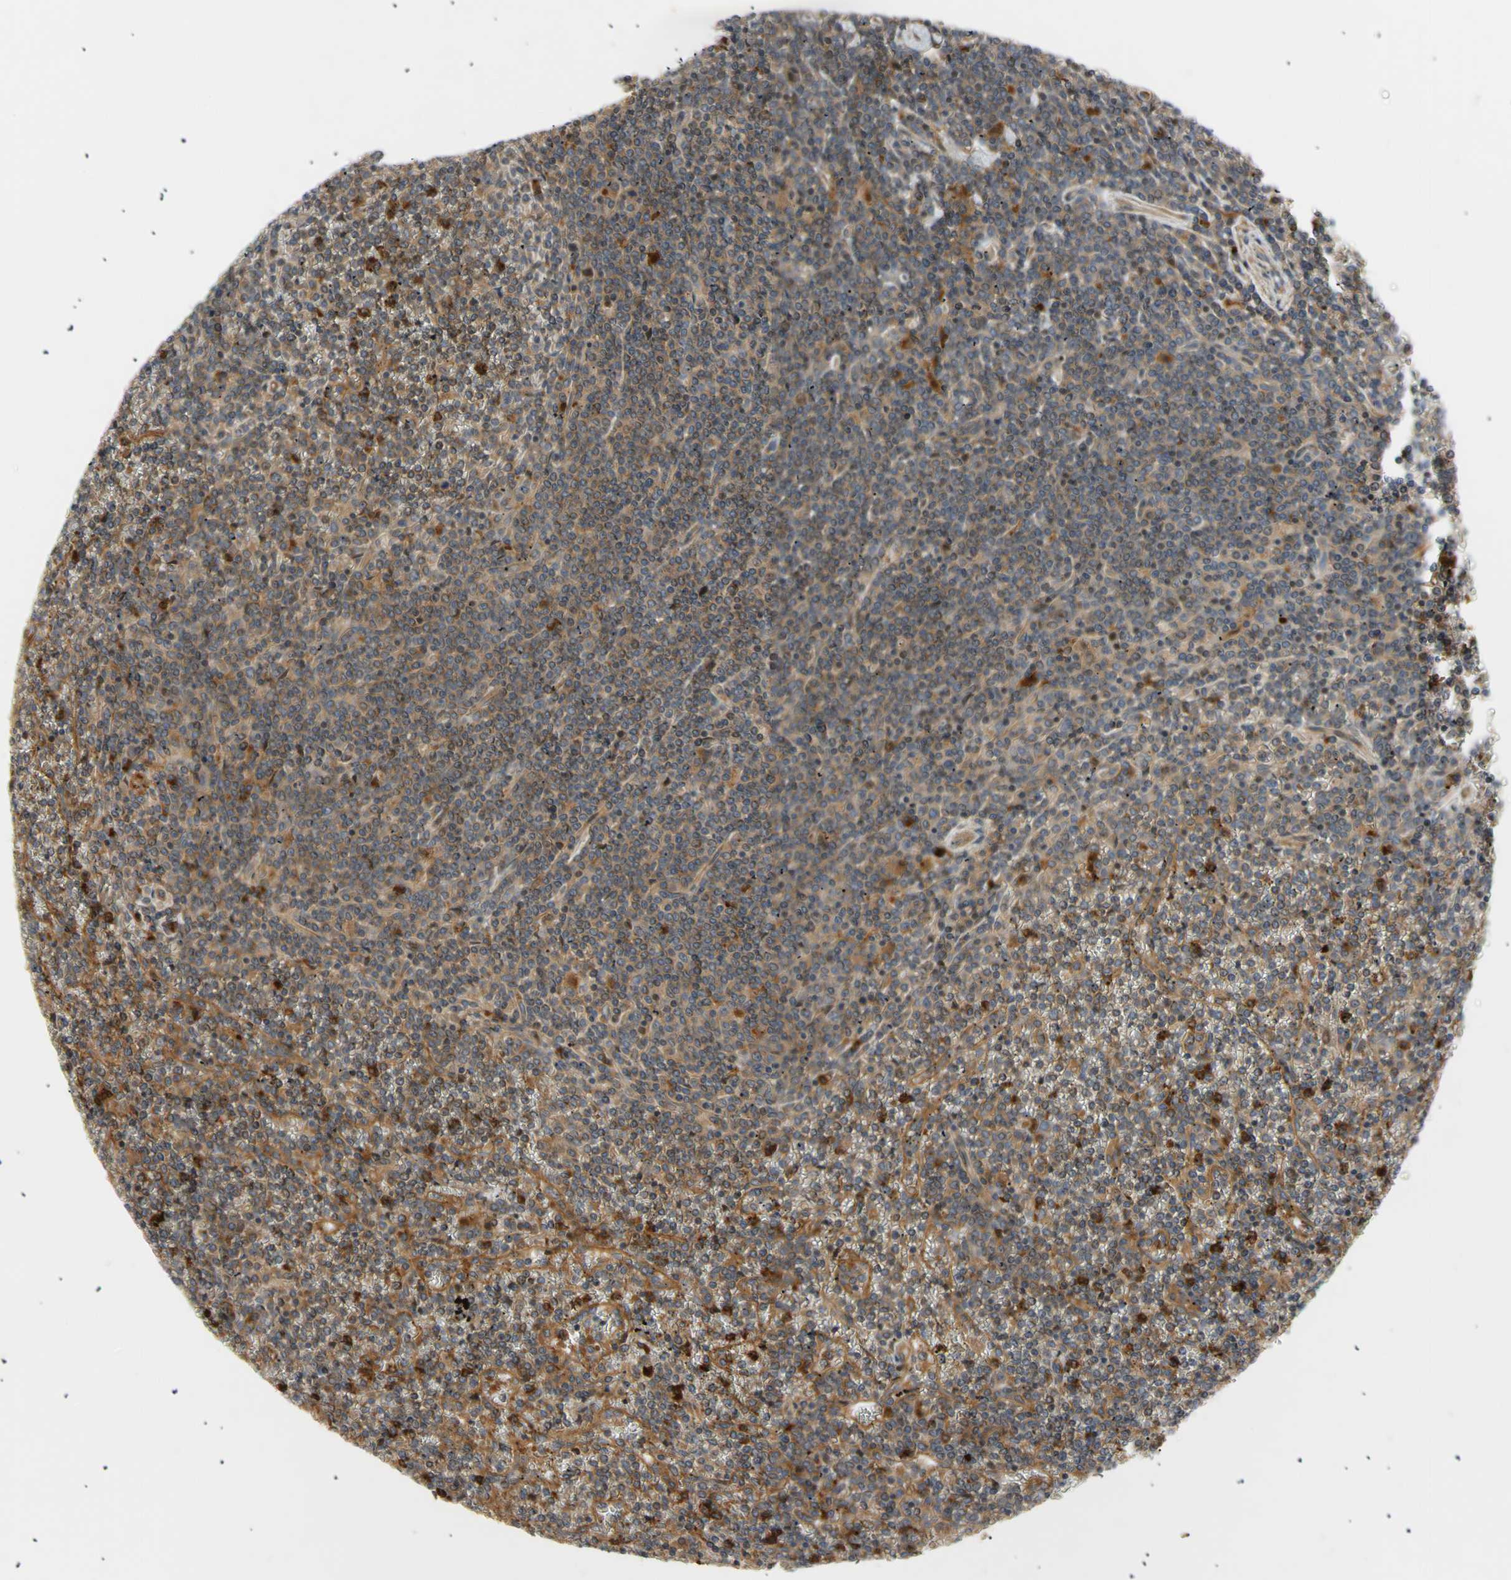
{"staining": {"intensity": "strong", "quantity": "<25%", "location": "cytoplasmic/membranous"}, "tissue": "lymphoma", "cell_type": "Tumor cells", "image_type": "cancer", "snomed": [{"axis": "morphology", "description": "Malignant lymphoma, non-Hodgkin's type, Low grade"}, {"axis": "topography", "description": "Spleen"}], "caption": "A brown stain highlights strong cytoplasmic/membranous expression of a protein in lymphoma tumor cells. (DAB = brown stain, brightfield microscopy at high magnification).", "gene": "TUBG2", "patient": {"sex": "female", "age": 19}}